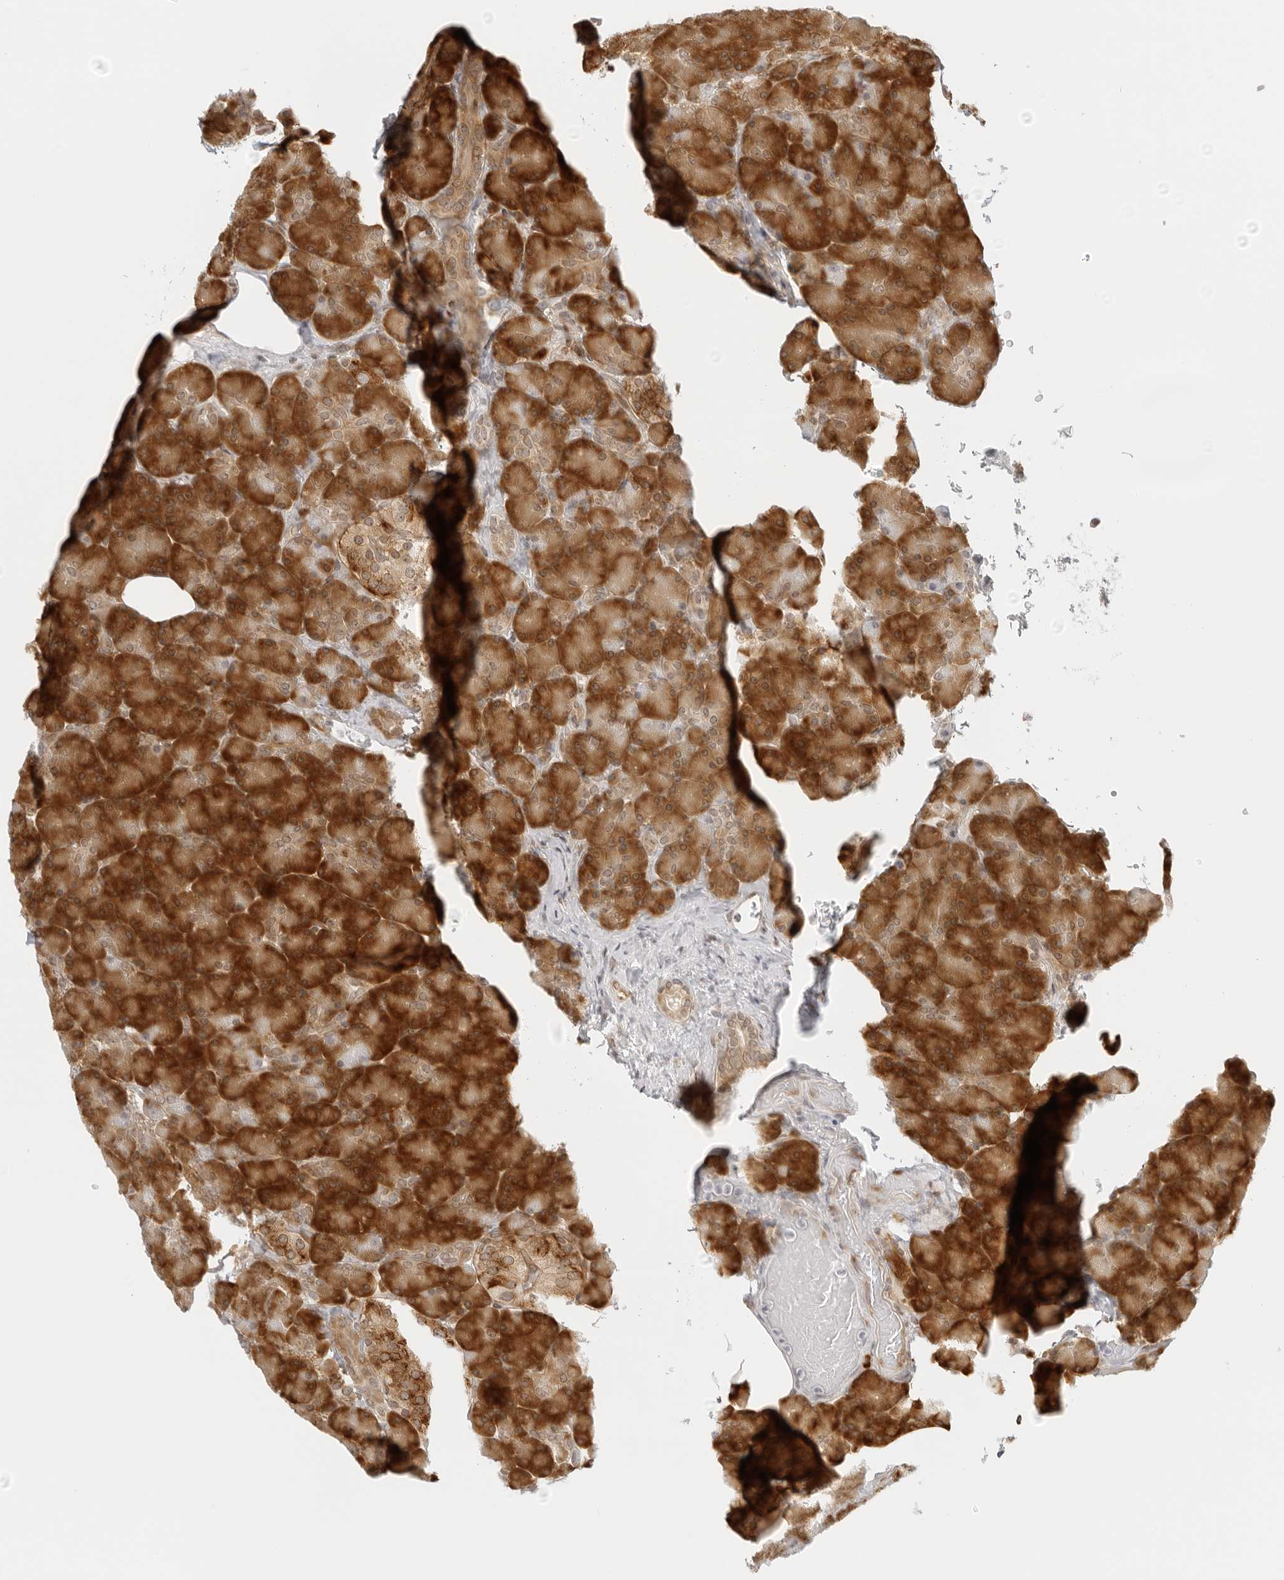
{"staining": {"intensity": "strong", "quantity": ">75%", "location": "cytoplasmic/membranous"}, "tissue": "pancreas", "cell_type": "Exocrine glandular cells", "image_type": "normal", "snomed": [{"axis": "morphology", "description": "Normal tissue, NOS"}, {"axis": "topography", "description": "Pancreas"}], "caption": "Strong cytoplasmic/membranous positivity for a protein is appreciated in about >75% of exocrine glandular cells of benign pancreas using IHC.", "gene": "EIF4G1", "patient": {"sex": "female", "age": 43}}